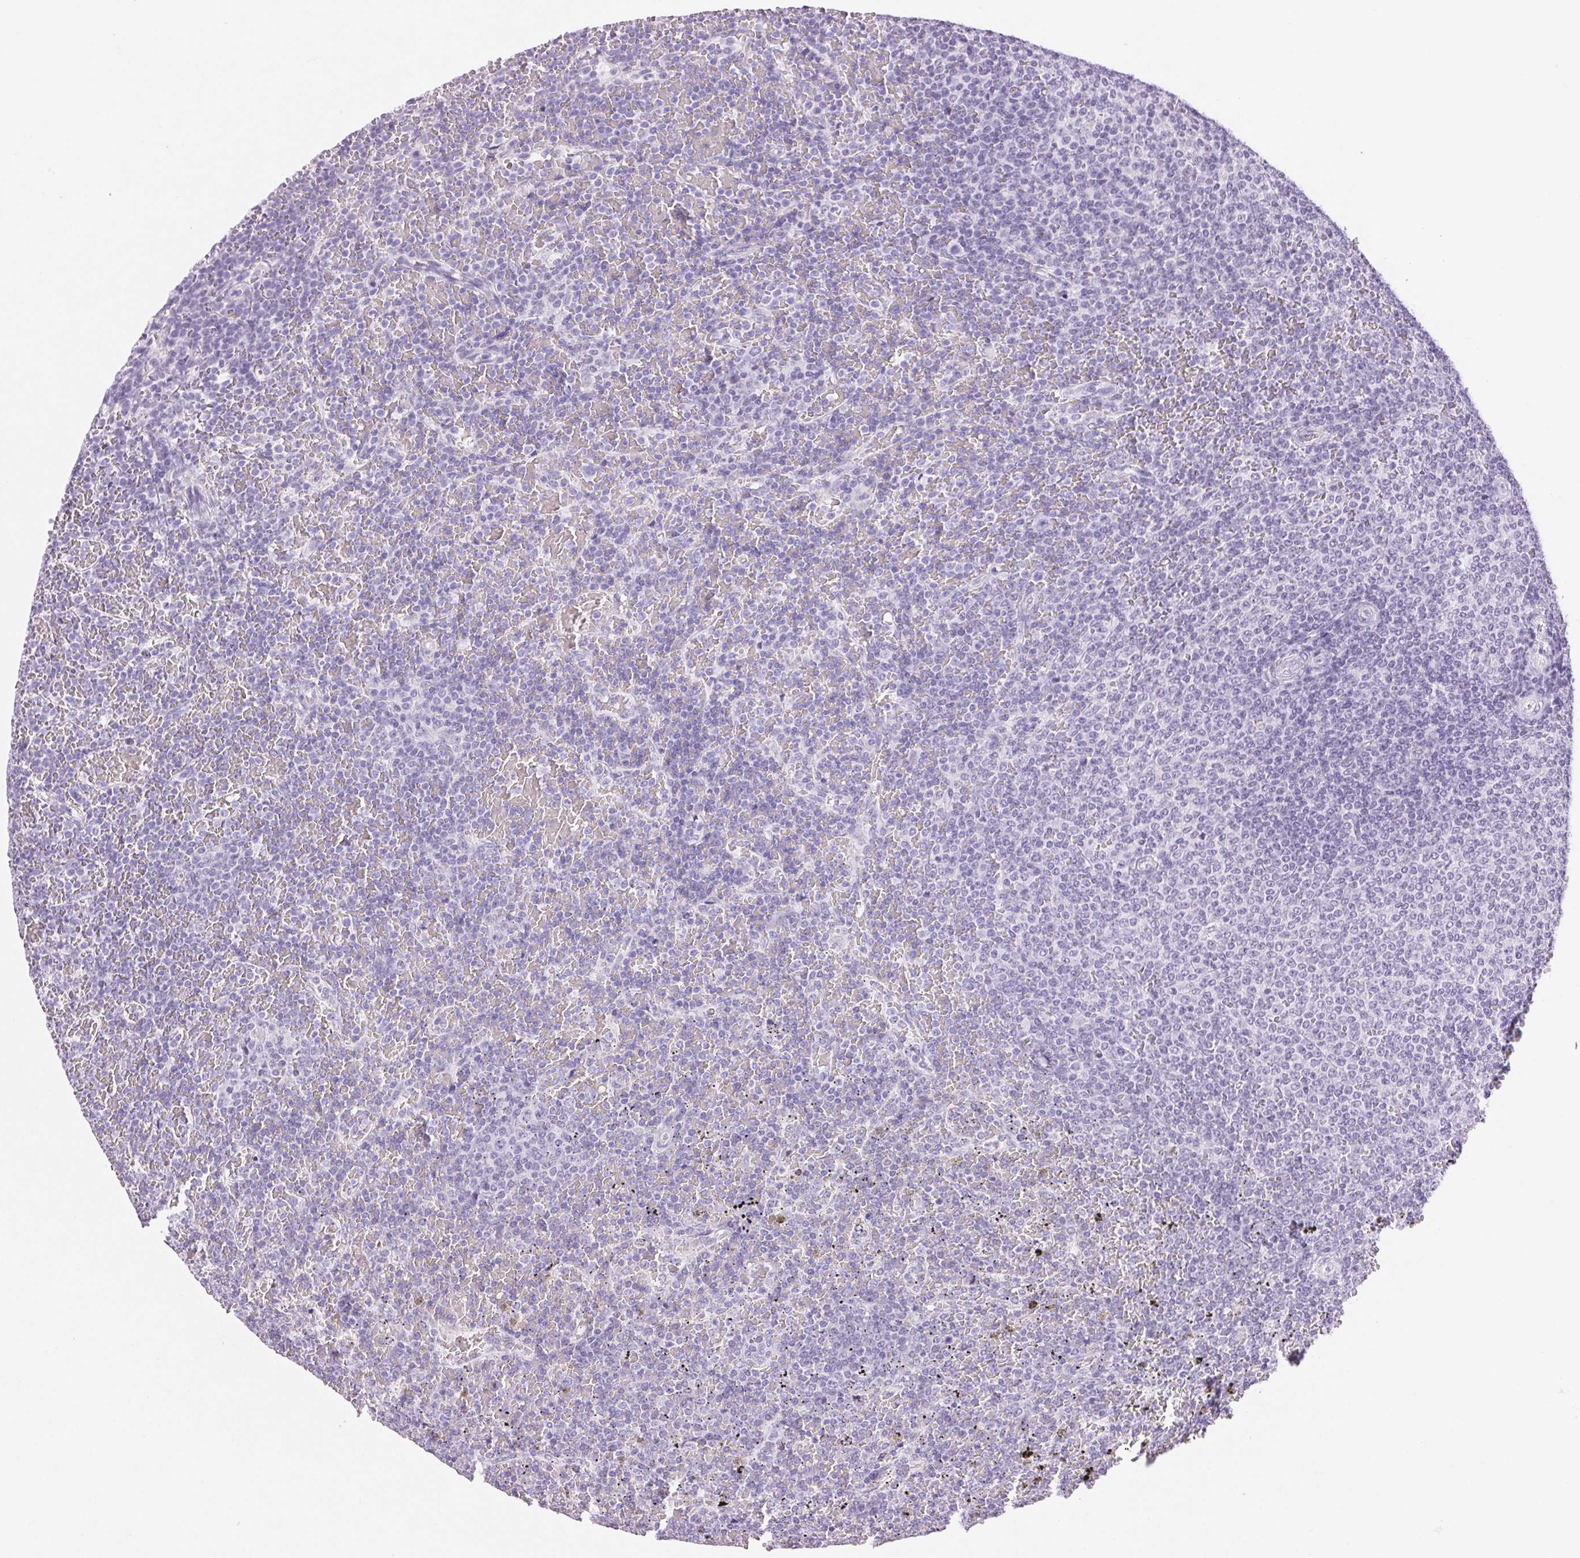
{"staining": {"intensity": "negative", "quantity": "none", "location": "none"}, "tissue": "lymphoma", "cell_type": "Tumor cells", "image_type": "cancer", "snomed": [{"axis": "morphology", "description": "Malignant lymphoma, non-Hodgkin's type, Low grade"}, {"axis": "topography", "description": "Spleen"}], "caption": "This is an immunohistochemistry image of human low-grade malignant lymphoma, non-Hodgkin's type. There is no expression in tumor cells.", "gene": "SERPINB3", "patient": {"sex": "female", "age": 77}}